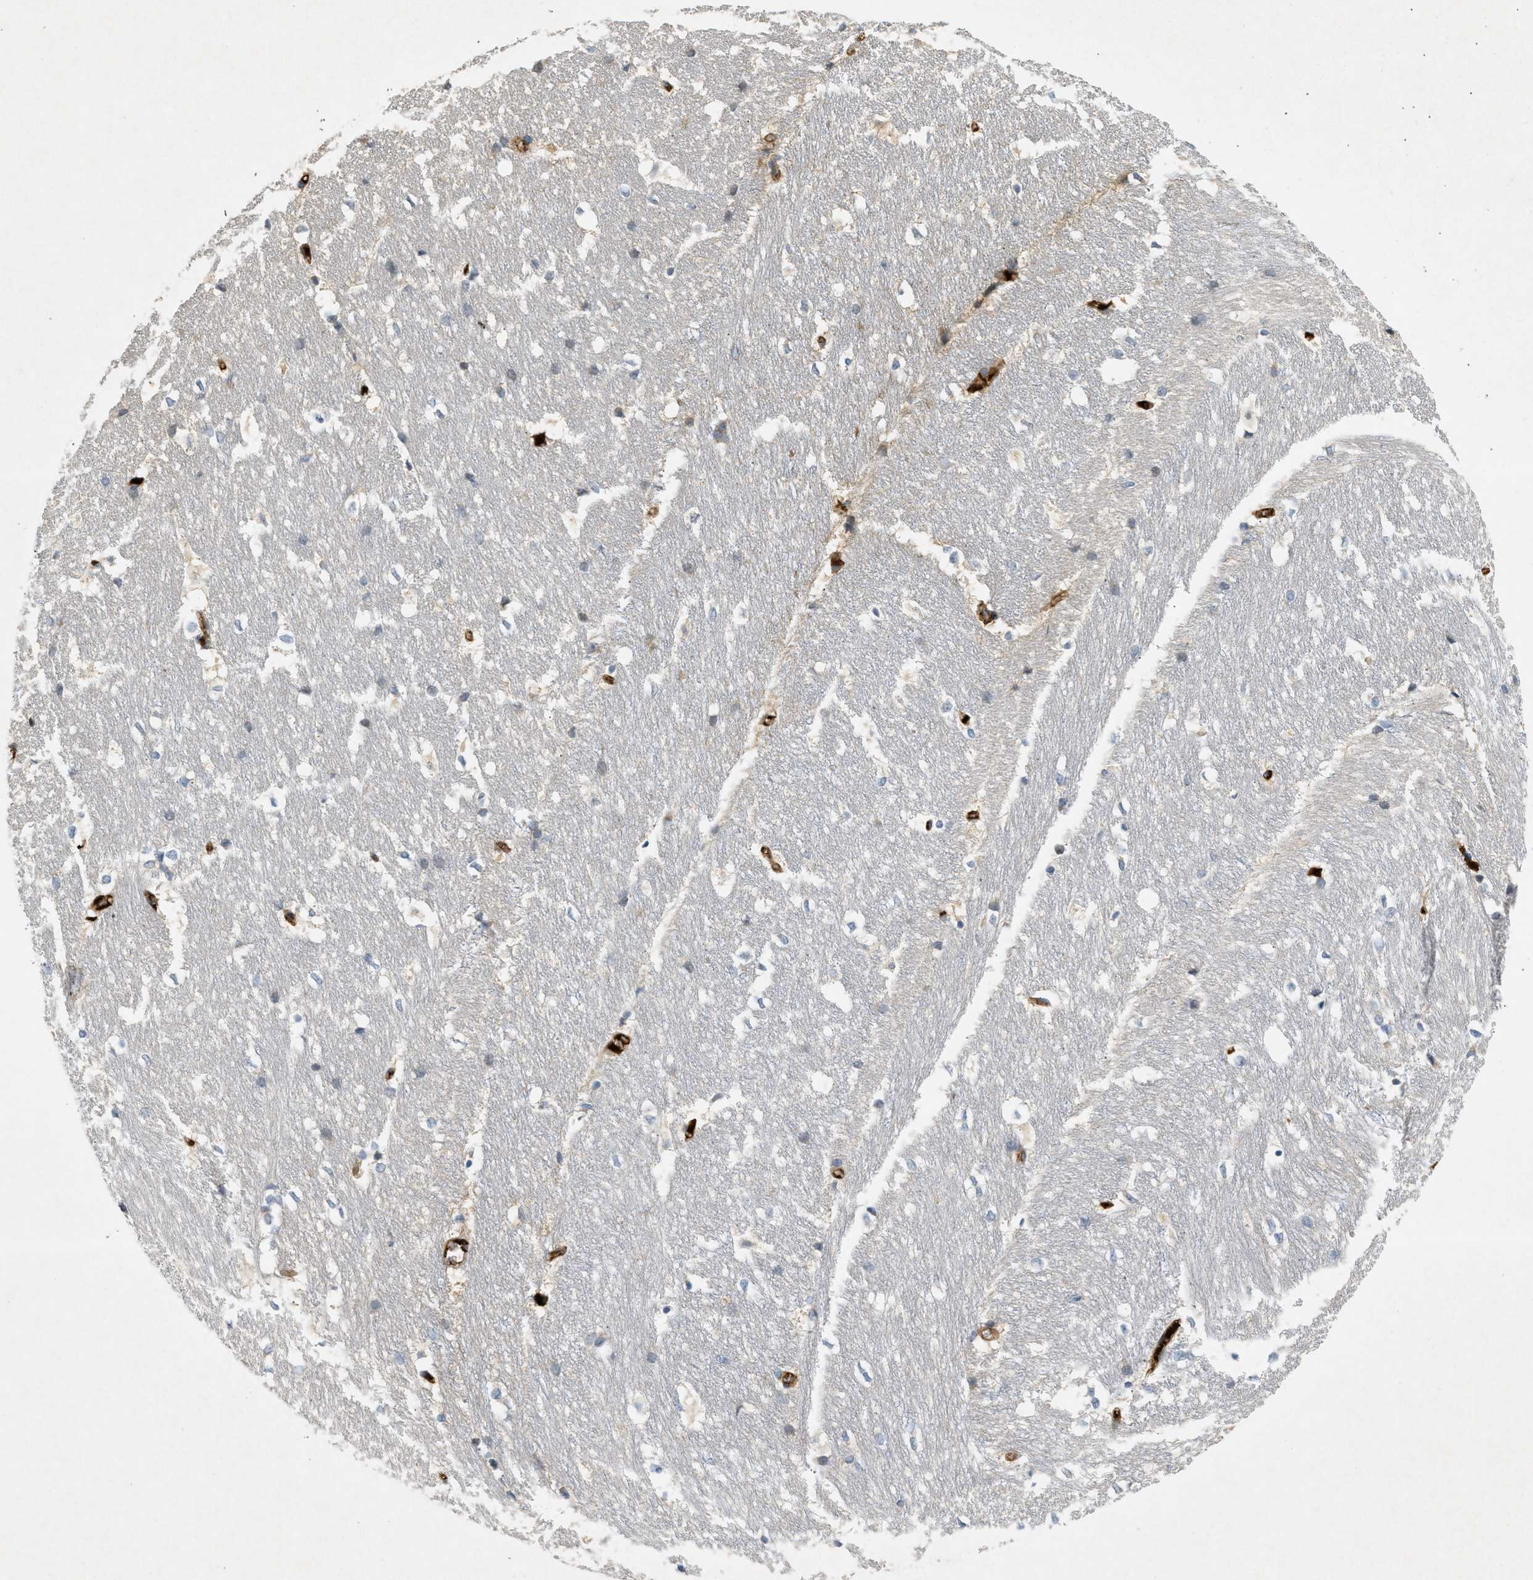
{"staining": {"intensity": "weak", "quantity": "<25%", "location": "cytoplasmic/membranous"}, "tissue": "hippocampus", "cell_type": "Glial cells", "image_type": "normal", "snomed": [{"axis": "morphology", "description": "Normal tissue, NOS"}, {"axis": "topography", "description": "Hippocampus"}], "caption": "IHC photomicrograph of benign hippocampus stained for a protein (brown), which exhibits no positivity in glial cells. (Stains: DAB (3,3'-diaminobenzidine) immunohistochemistry with hematoxylin counter stain, Microscopy: brightfield microscopy at high magnification).", "gene": "F8", "patient": {"sex": "female", "age": 19}}